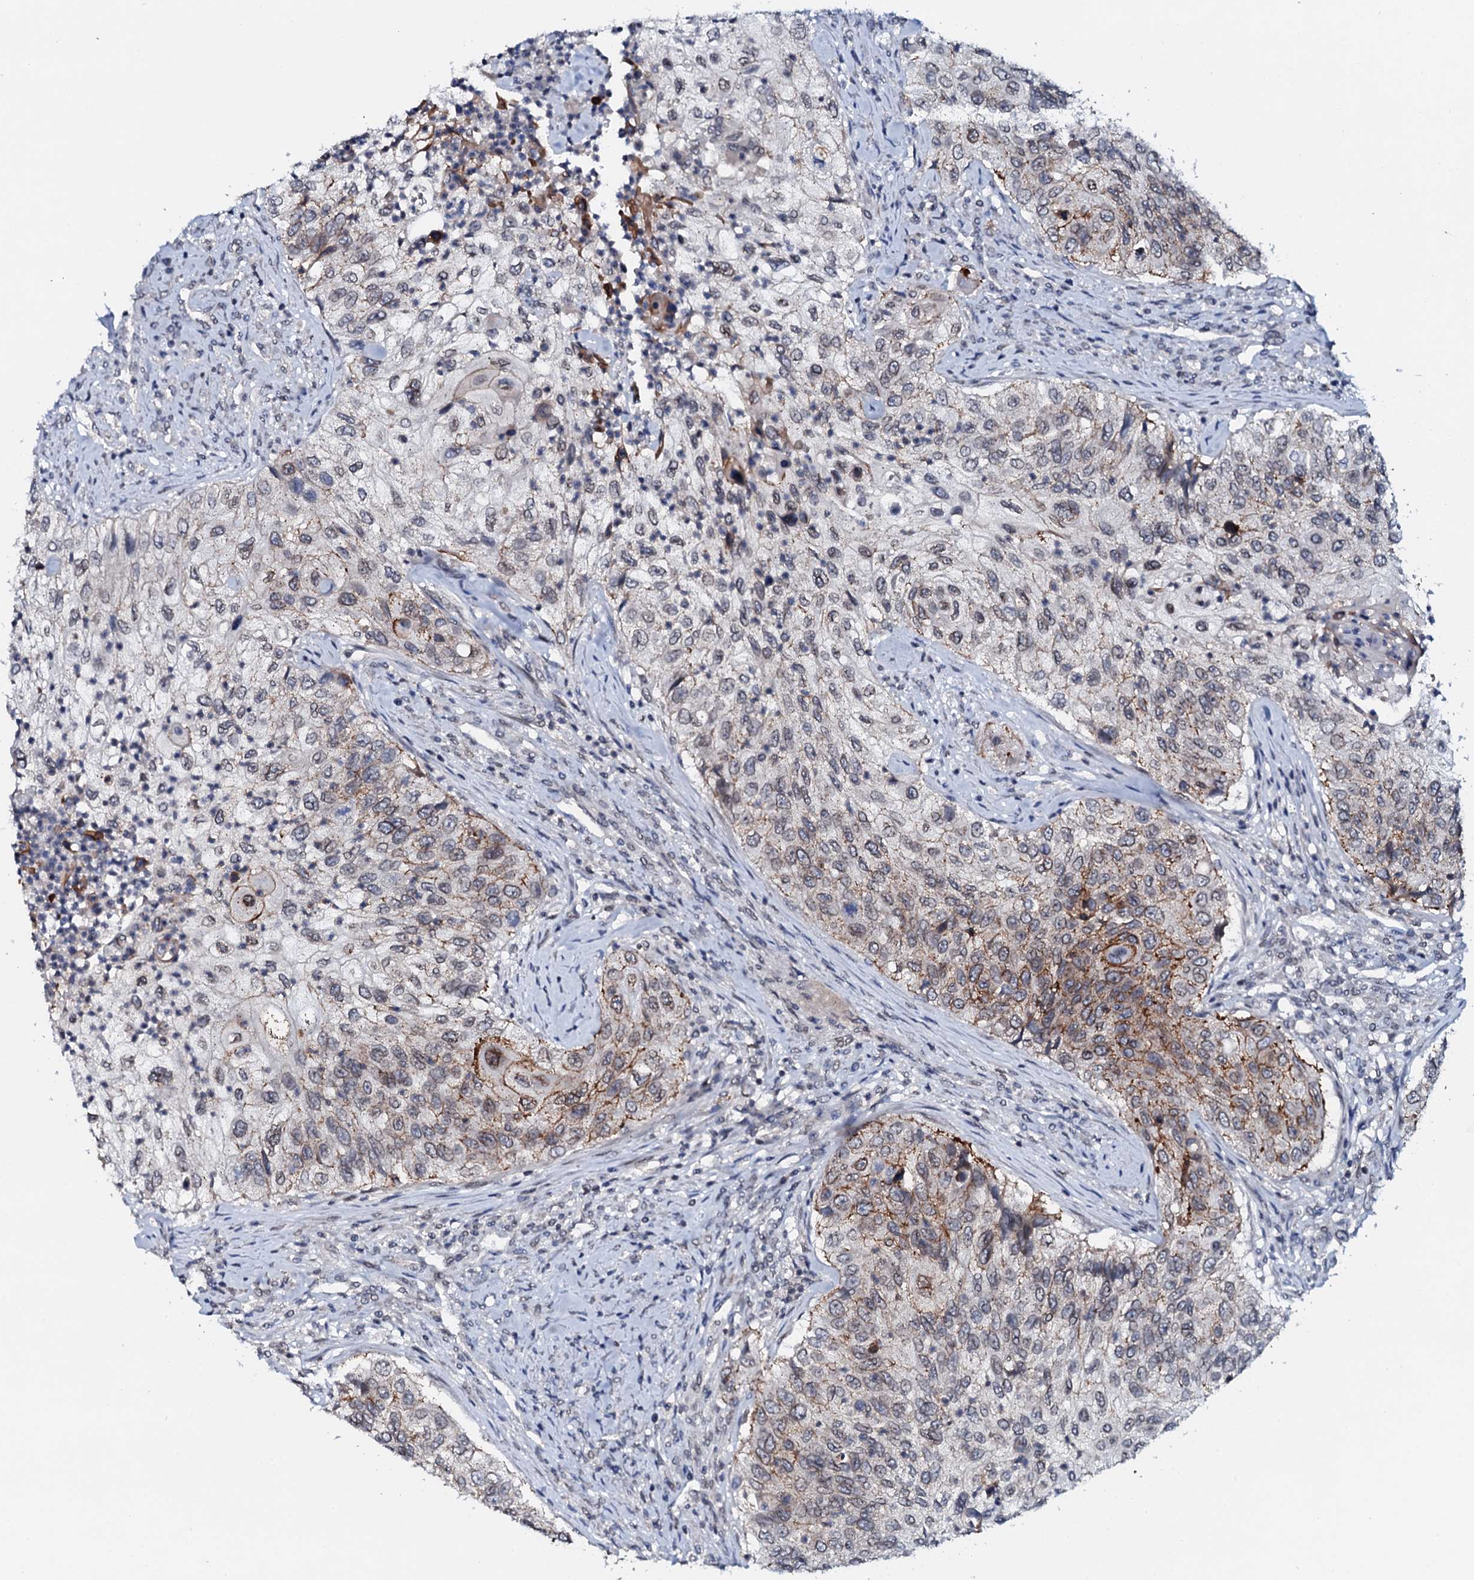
{"staining": {"intensity": "moderate", "quantity": "<25%", "location": "cytoplasmic/membranous"}, "tissue": "urothelial cancer", "cell_type": "Tumor cells", "image_type": "cancer", "snomed": [{"axis": "morphology", "description": "Urothelial carcinoma, High grade"}, {"axis": "topography", "description": "Urinary bladder"}], "caption": "Immunohistochemical staining of urothelial cancer shows low levels of moderate cytoplasmic/membranous expression in approximately <25% of tumor cells.", "gene": "SNTA1", "patient": {"sex": "female", "age": 60}}